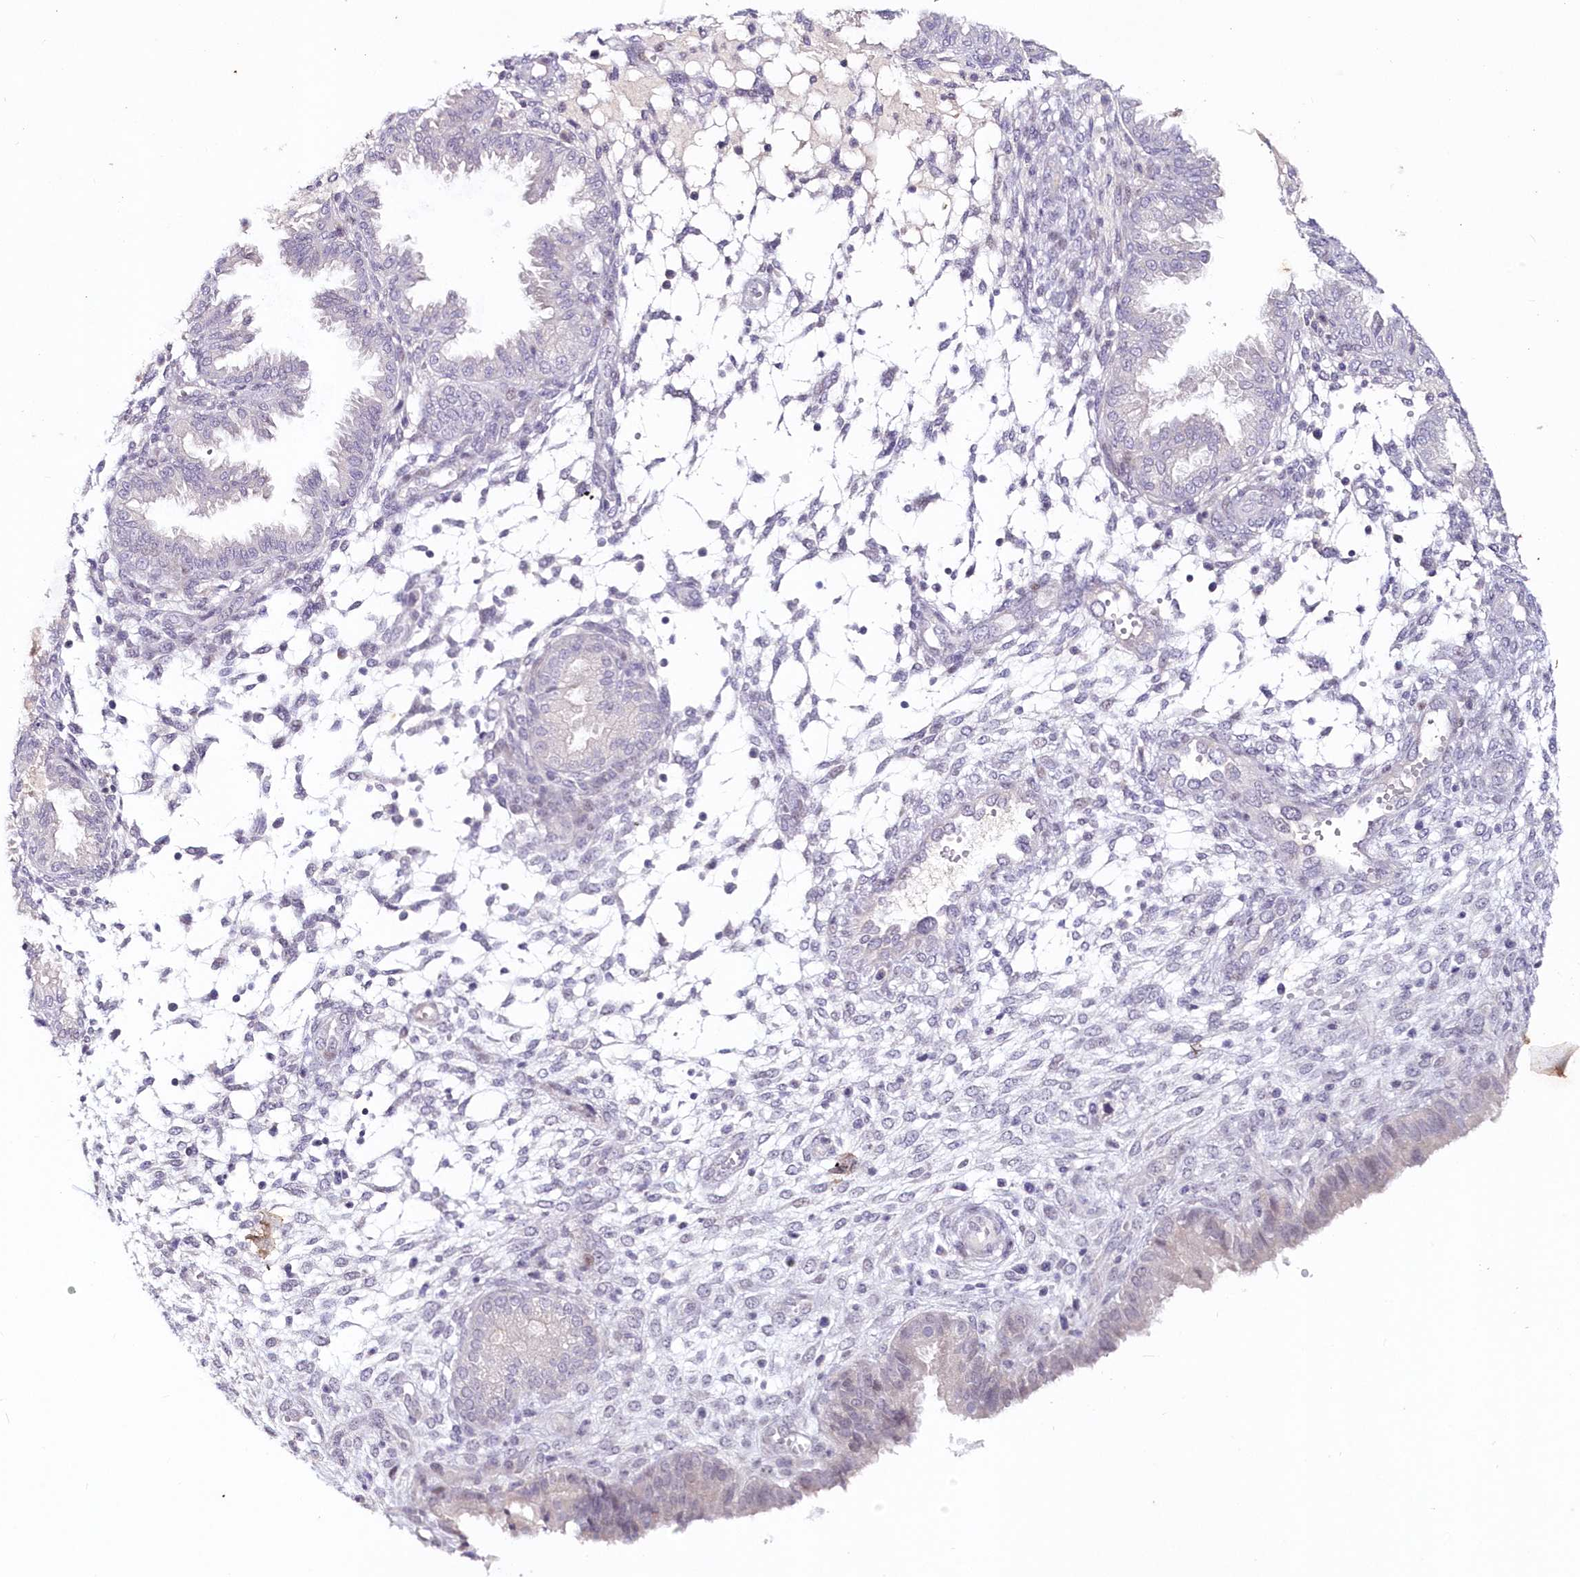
{"staining": {"intensity": "negative", "quantity": "none", "location": "none"}, "tissue": "endometrium", "cell_type": "Cells in endometrial stroma", "image_type": "normal", "snomed": [{"axis": "morphology", "description": "Normal tissue, NOS"}, {"axis": "topography", "description": "Endometrium"}], "caption": "High magnification brightfield microscopy of normal endometrium stained with DAB (brown) and counterstained with hematoxylin (blue): cells in endometrial stroma show no significant staining. Brightfield microscopy of immunohistochemistry stained with DAB (3,3'-diaminobenzidine) (brown) and hematoxylin (blue), captured at high magnification.", "gene": "SNED1", "patient": {"sex": "female", "age": 33}}